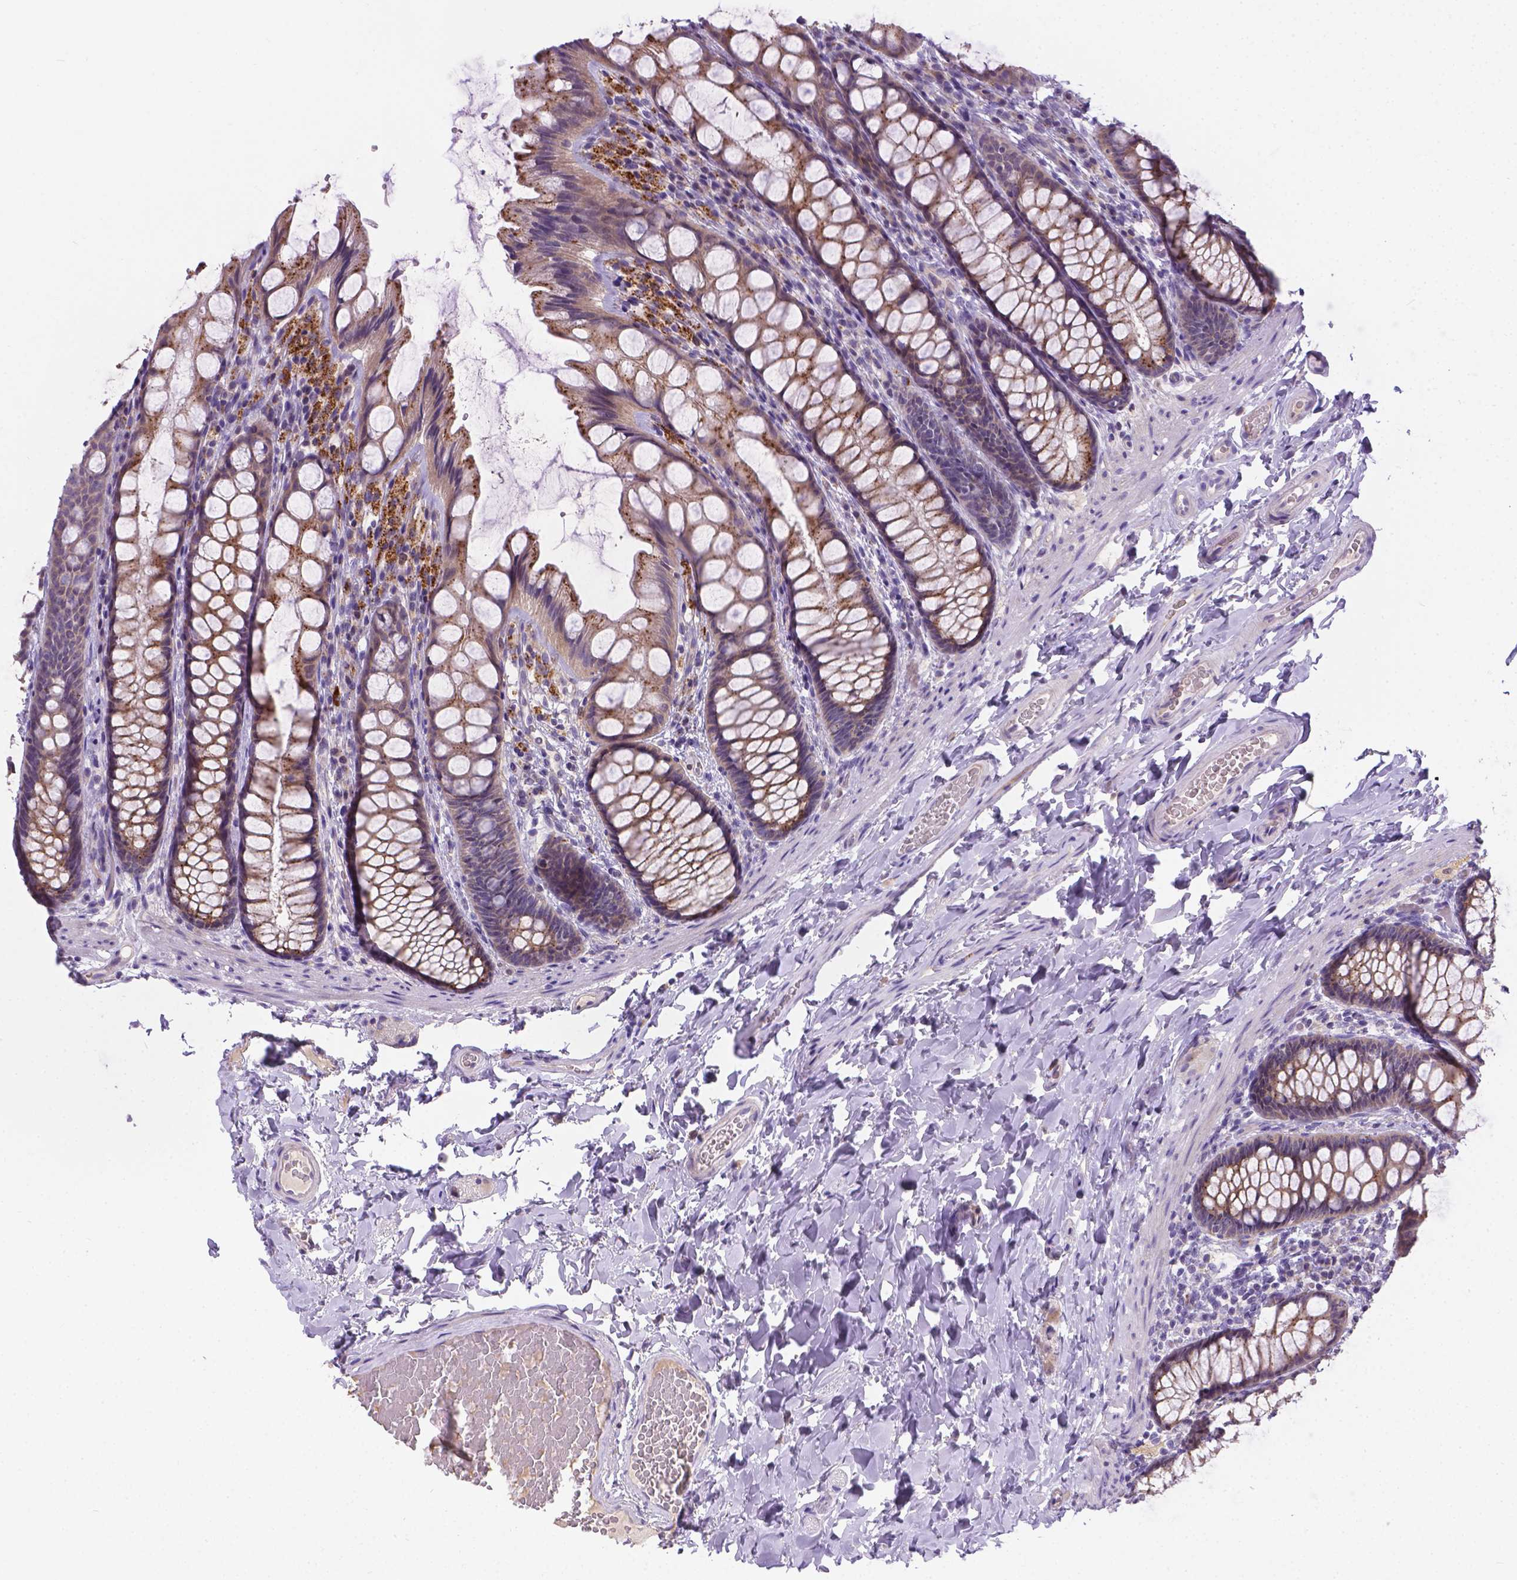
{"staining": {"intensity": "negative", "quantity": "none", "location": "none"}, "tissue": "colon", "cell_type": "Endothelial cells", "image_type": "normal", "snomed": [{"axis": "morphology", "description": "Normal tissue, NOS"}, {"axis": "topography", "description": "Colon"}], "caption": "Endothelial cells show no significant staining in benign colon. The staining was performed using DAB to visualize the protein expression in brown, while the nuclei were stained in blue with hematoxylin (Magnification: 20x).", "gene": "TM4SF18", "patient": {"sex": "male", "age": 47}}